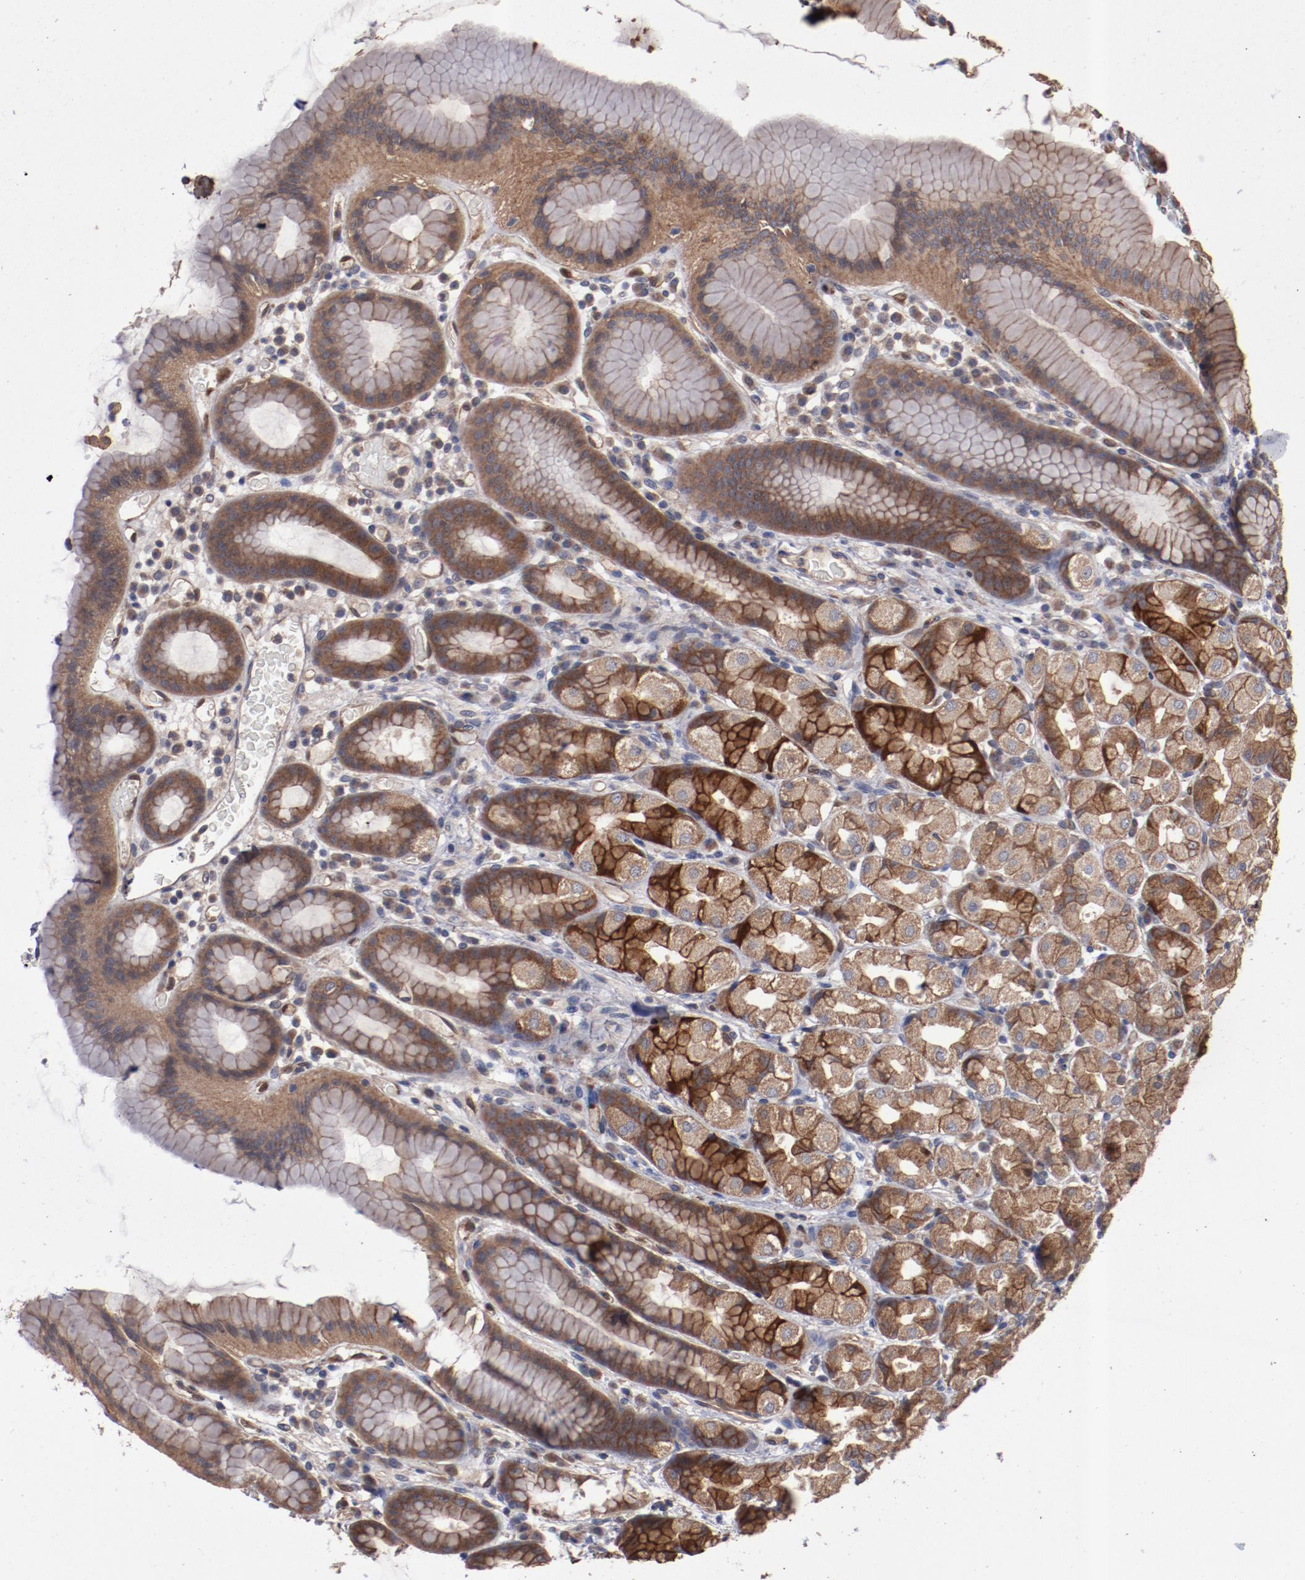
{"staining": {"intensity": "moderate", "quantity": ">75%", "location": "cytoplasmic/membranous"}, "tissue": "stomach", "cell_type": "Glandular cells", "image_type": "normal", "snomed": [{"axis": "morphology", "description": "Normal tissue, NOS"}, {"axis": "topography", "description": "Stomach, upper"}], "caption": "Immunohistochemical staining of benign stomach reveals moderate cytoplasmic/membranous protein expression in about >75% of glandular cells.", "gene": "DNAAF2", "patient": {"sex": "male", "age": 68}}